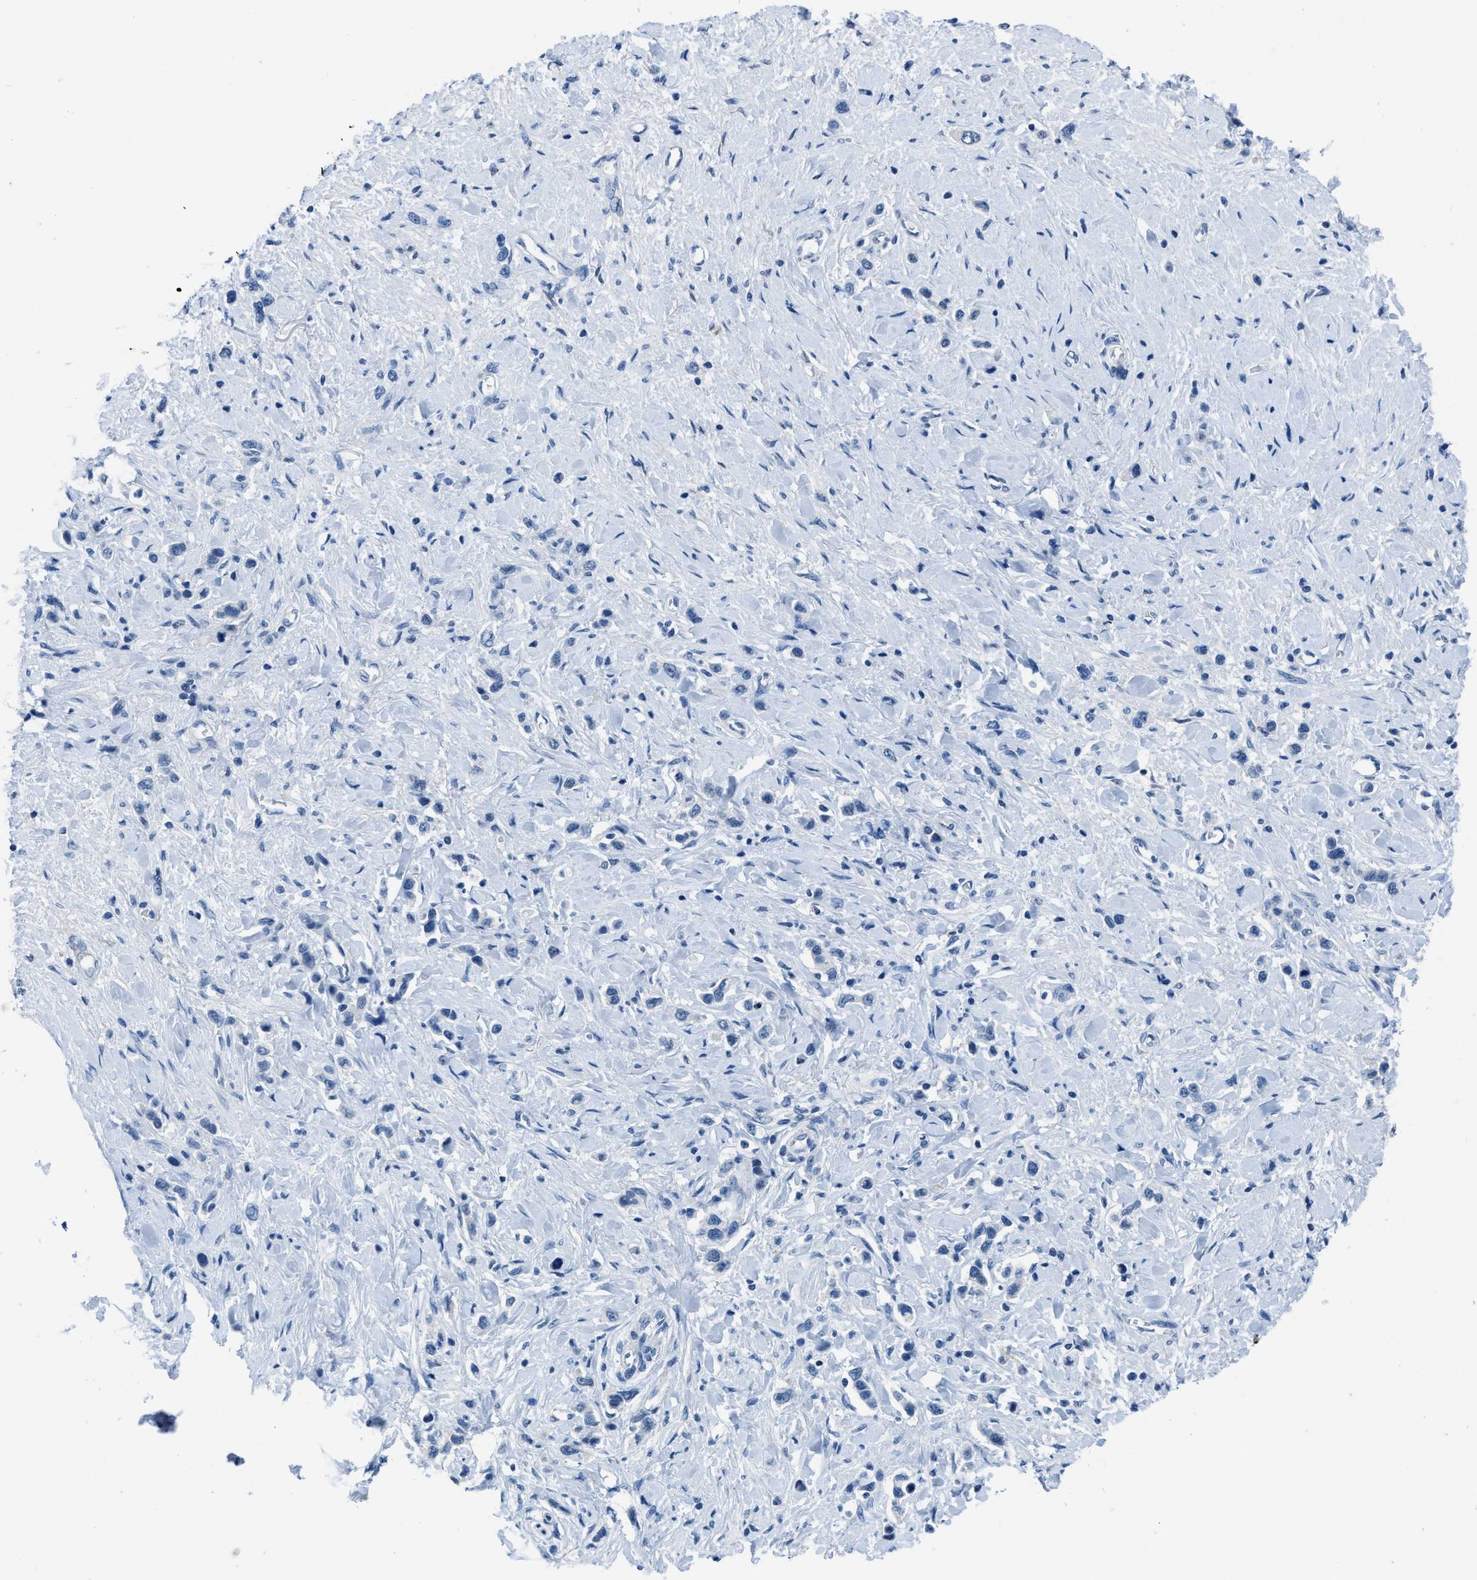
{"staining": {"intensity": "negative", "quantity": "none", "location": "none"}, "tissue": "stomach cancer", "cell_type": "Tumor cells", "image_type": "cancer", "snomed": [{"axis": "morphology", "description": "Adenocarcinoma, NOS"}, {"axis": "topography", "description": "Stomach"}], "caption": "Tumor cells are negative for protein expression in human stomach cancer (adenocarcinoma).", "gene": "NUDT5", "patient": {"sex": "female", "age": 65}}